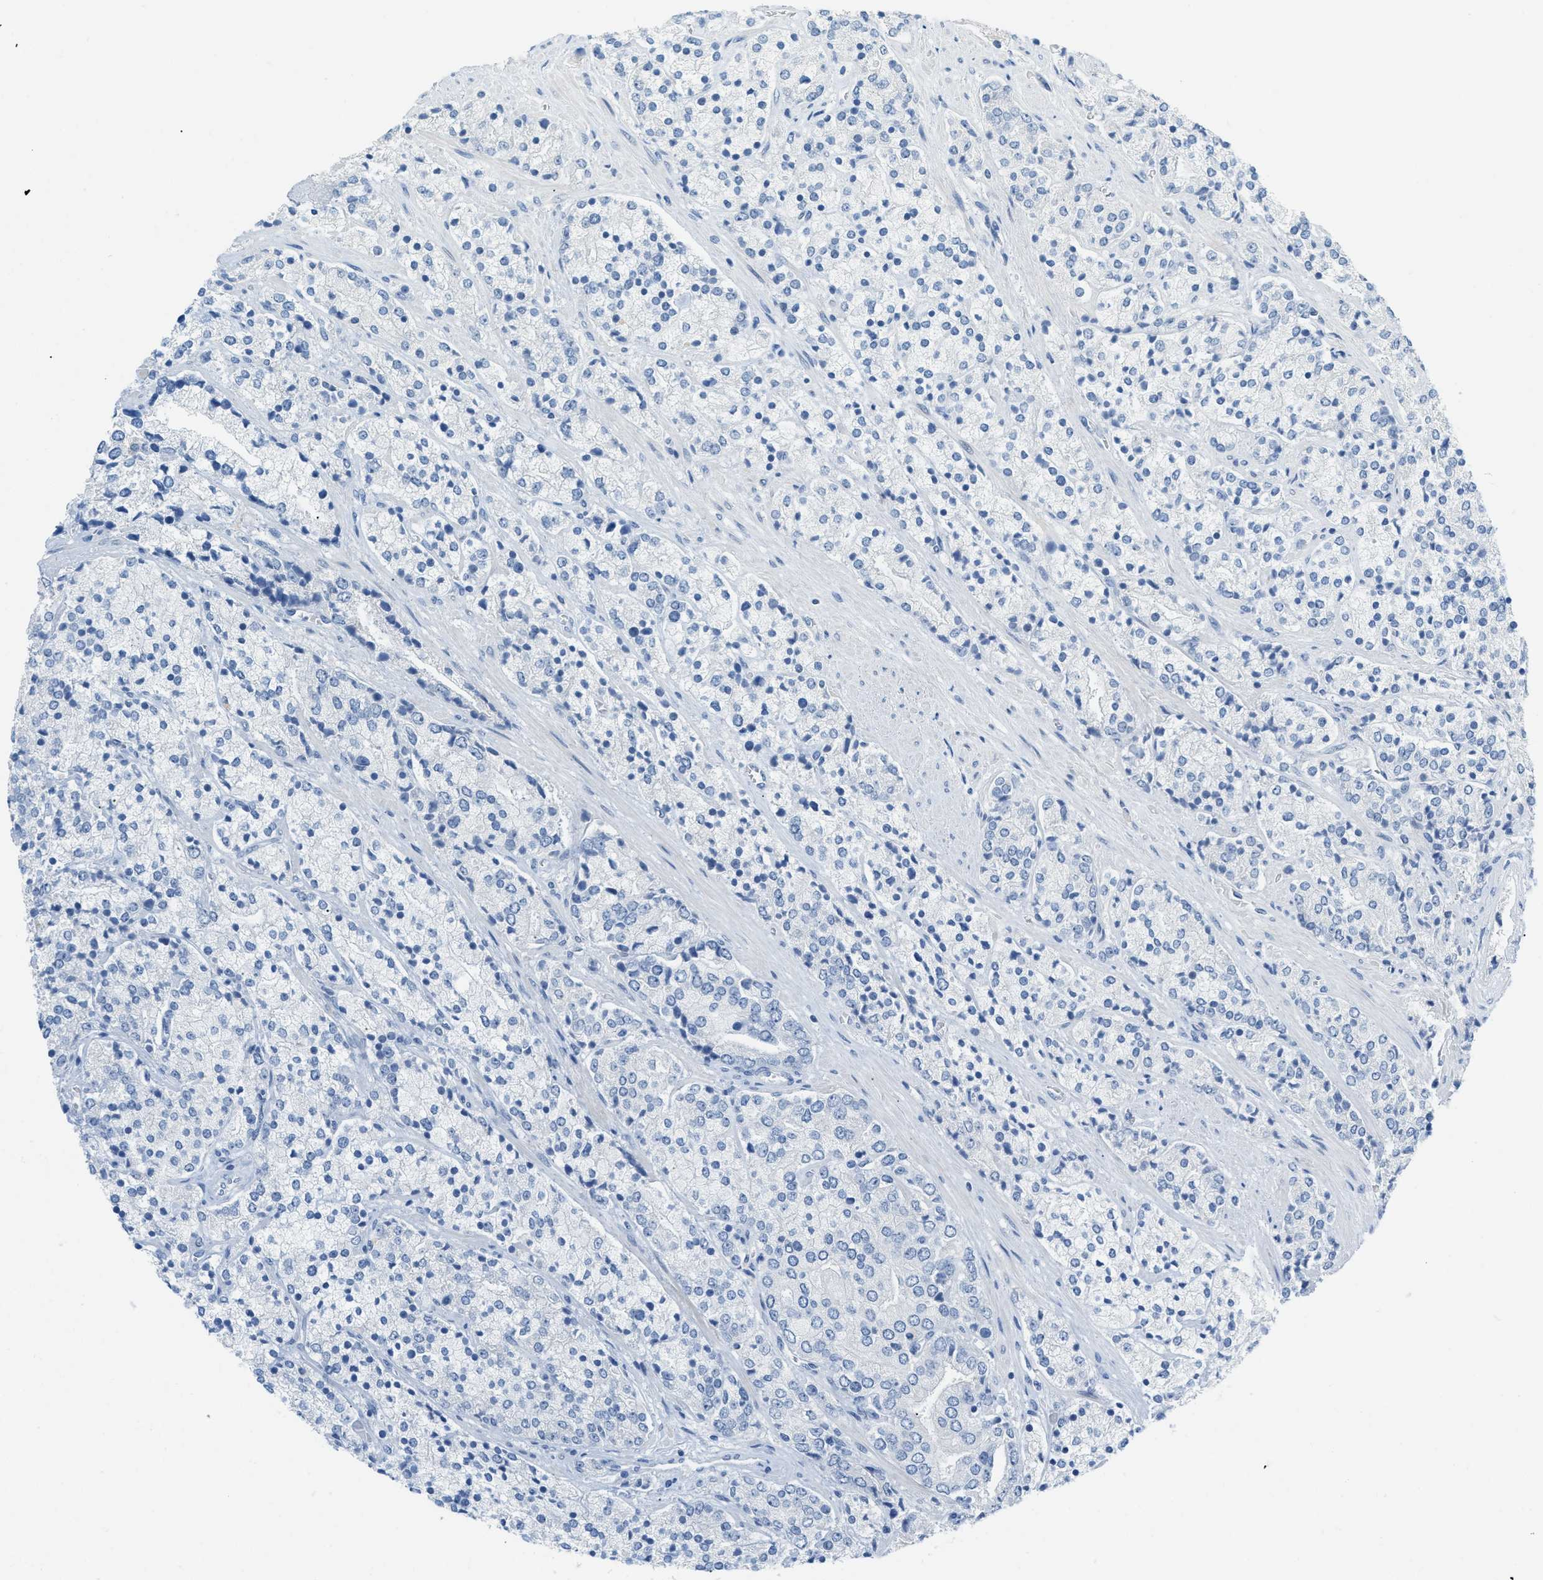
{"staining": {"intensity": "negative", "quantity": "none", "location": "none"}, "tissue": "prostate cancer", "cell_type": "Tumor cells", "image_type": "cancer", "snomed": [{"axis": "morphology", "description": "Adenocarcinoma, High grade"}, {"axis": "topography", "description": "Prostate"}], "caption": "This histopathology image is of prostate adenocarcinoma (high-grade) stained with immunohistochemistry (IHC) to label a protein in brown with the nuclei are counter-stained blue. There is no staining in tumor cells. (DAB IHC visualized using brightfield microscopy, high magnification).", "gene": "HSF2", "patient": {"sex": "male", "age": 71}}